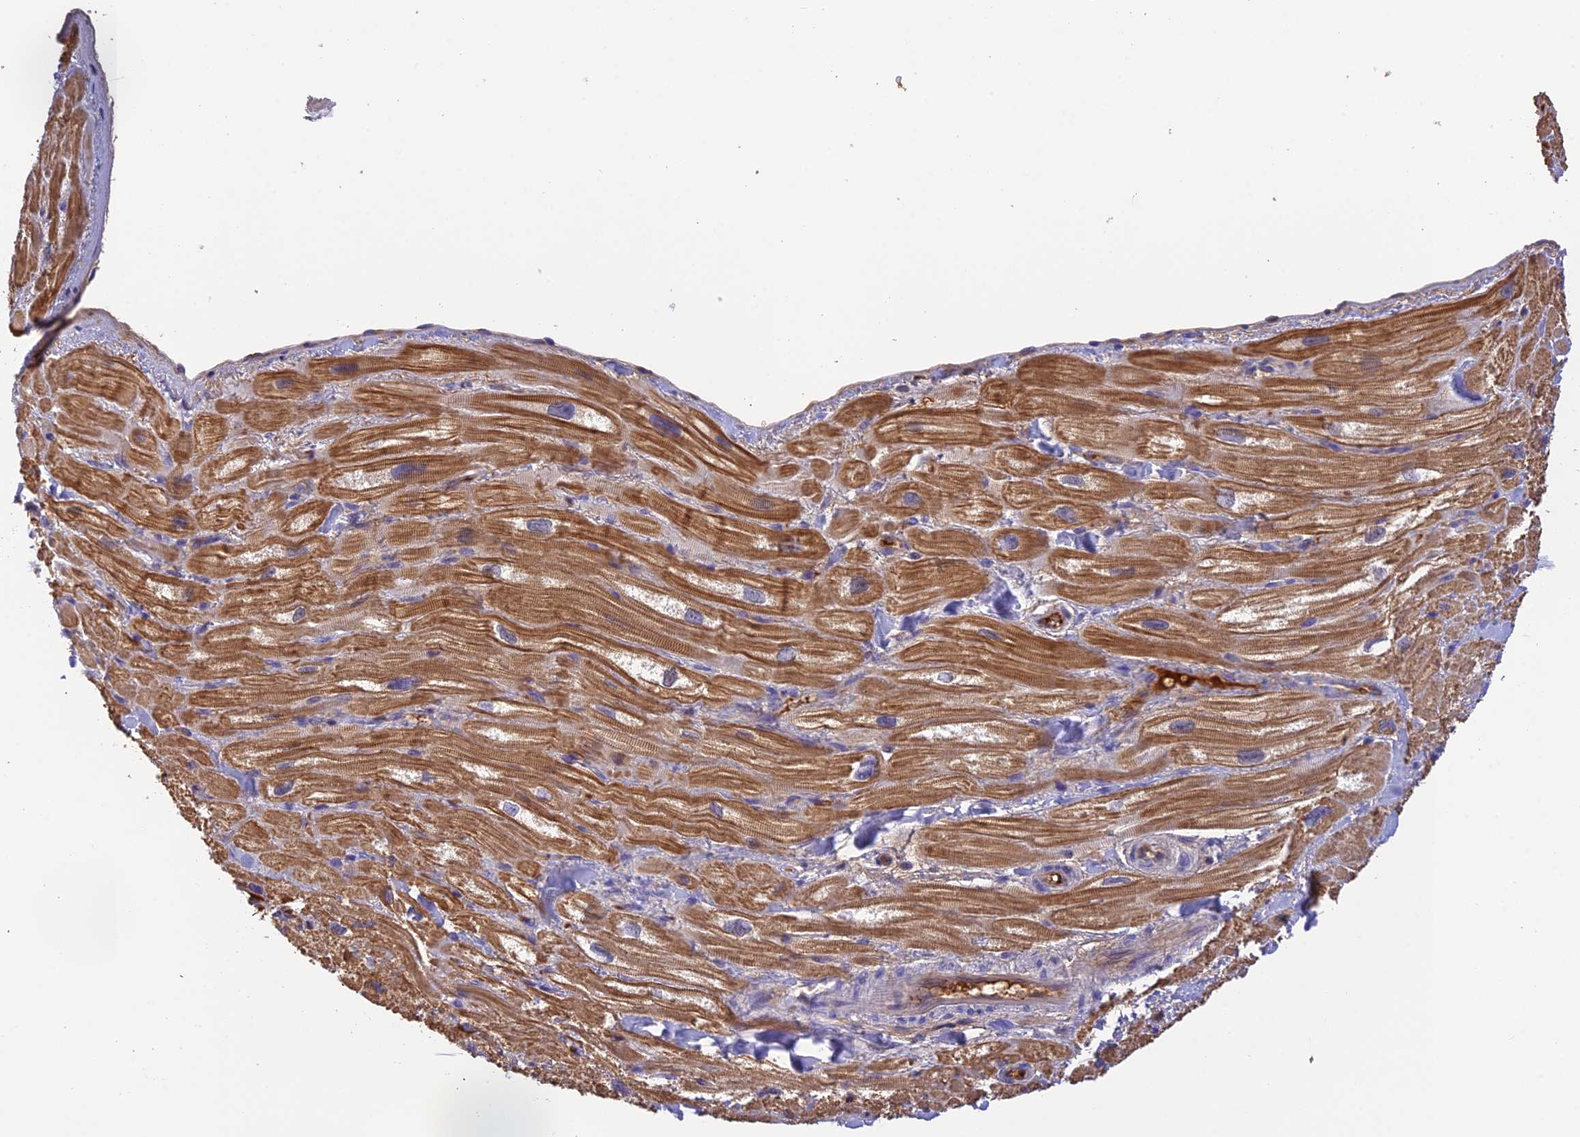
{"staining": {"intensity": "strong", "quantity": ">75%", "location": "cytoplasmic/membranous"}, "tissue": "heart muscle", "cell_type": "Cardiomyocytes", "image_type": "normal", "snomed": [{"axis": "morphology", "description": "Normal tissue, NOS"}, {"axis": "topography", "description": "Heart"}], "caption": "The micrograph displays staining of unremarkable heart muscle, revealing strong cytoplasmic/membranous protein expression (brown color) within cardiomyocytes.", "gene": "HDHD2", "patient": {"sex": "male", "age": 65}}